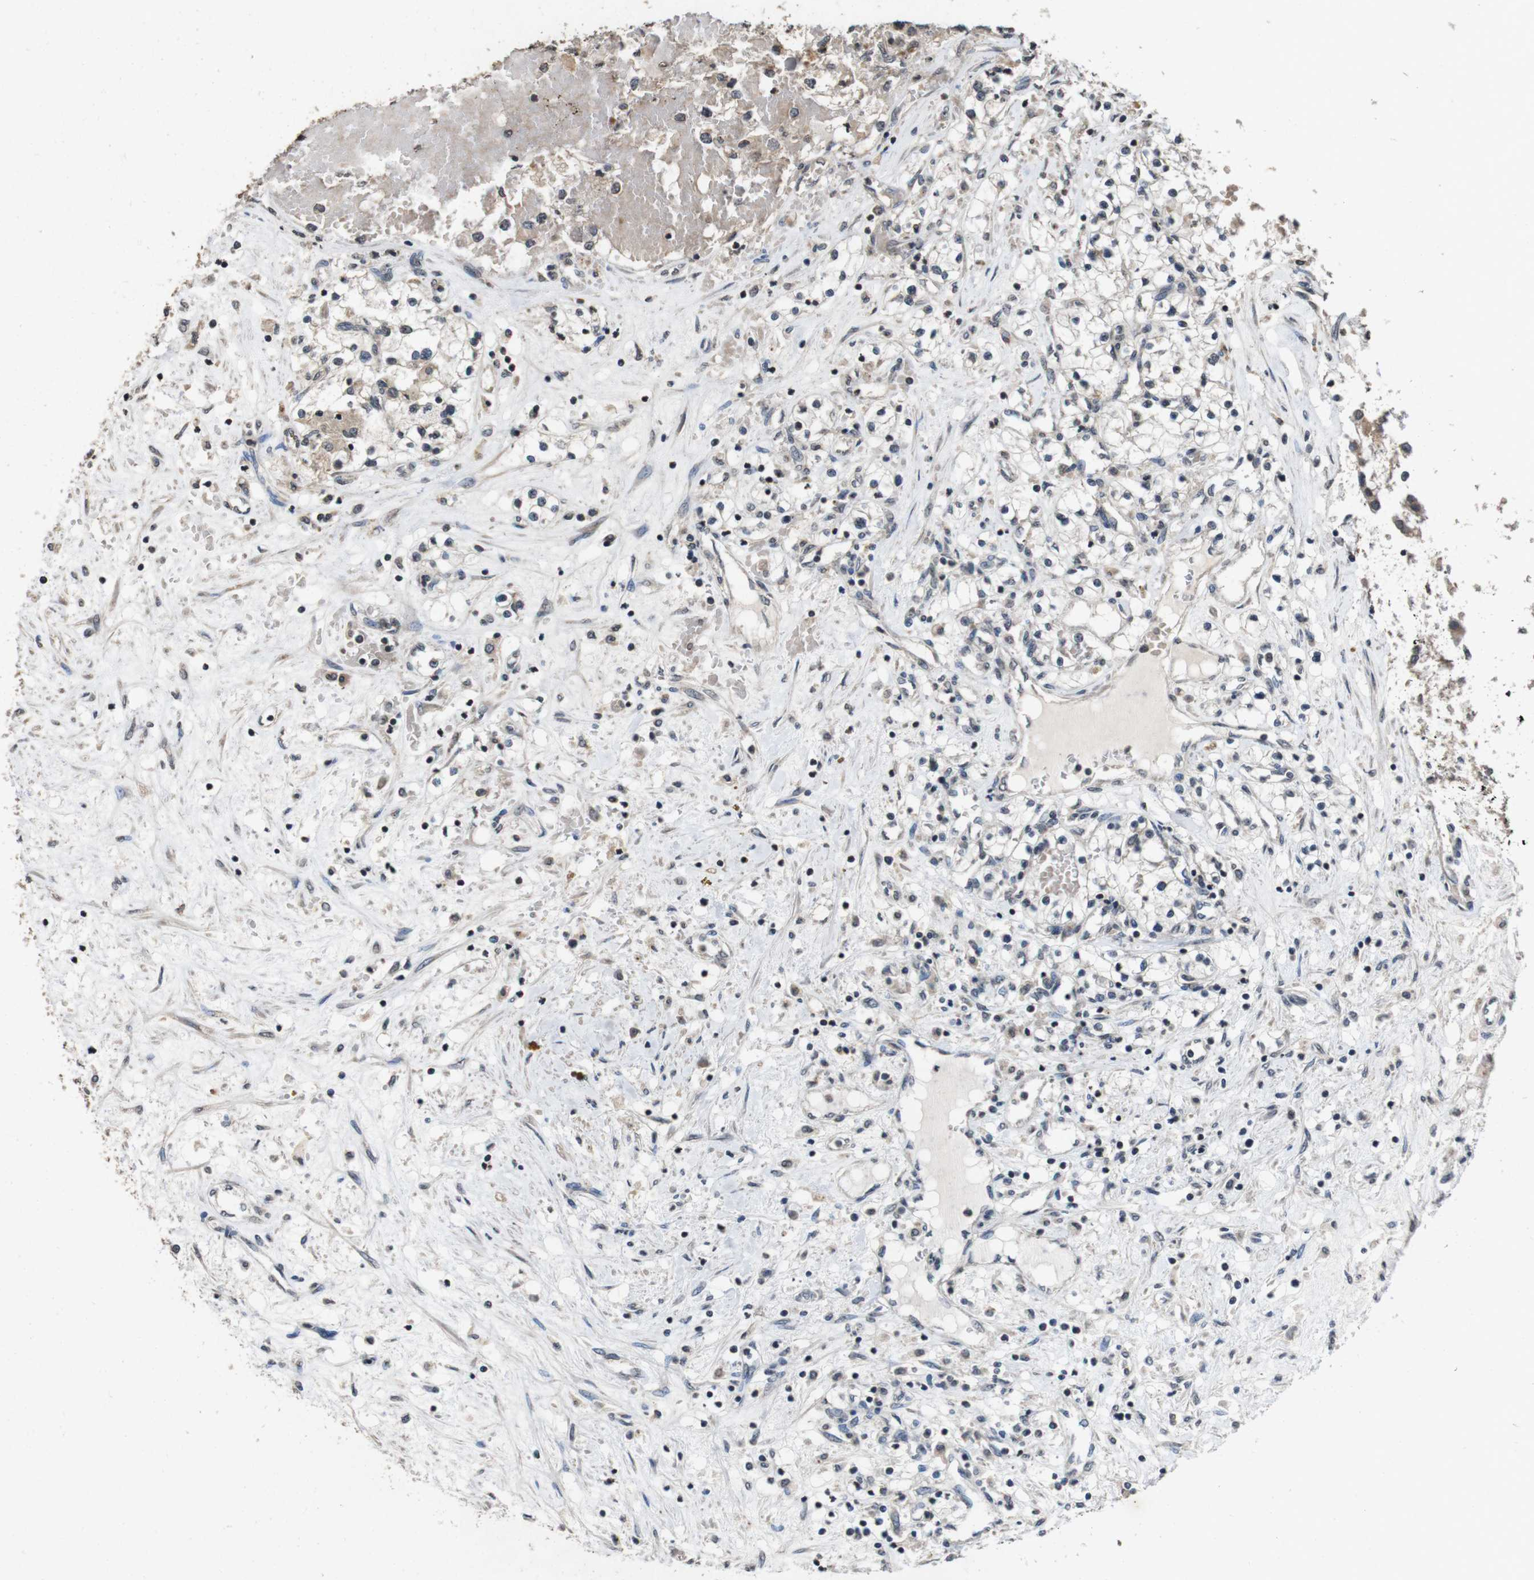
{"staining": {"intensity": "negative", "quantity": "none", "location": "none"}, "tissue": "renal cancer", "cell_type": "Tumor cells", "image_type": "cancer", "snomed": [{"axis": "morphology", "description": "Adenocarcinoma, NOS"}, {"axis": "topography", "description": "Kidney"}], "caption": "The image demonstrates no staining of tumor cells in renal adenocarcinoma.", "gene": "SORL1", "patient": {"sex": "male", "age": 68}}